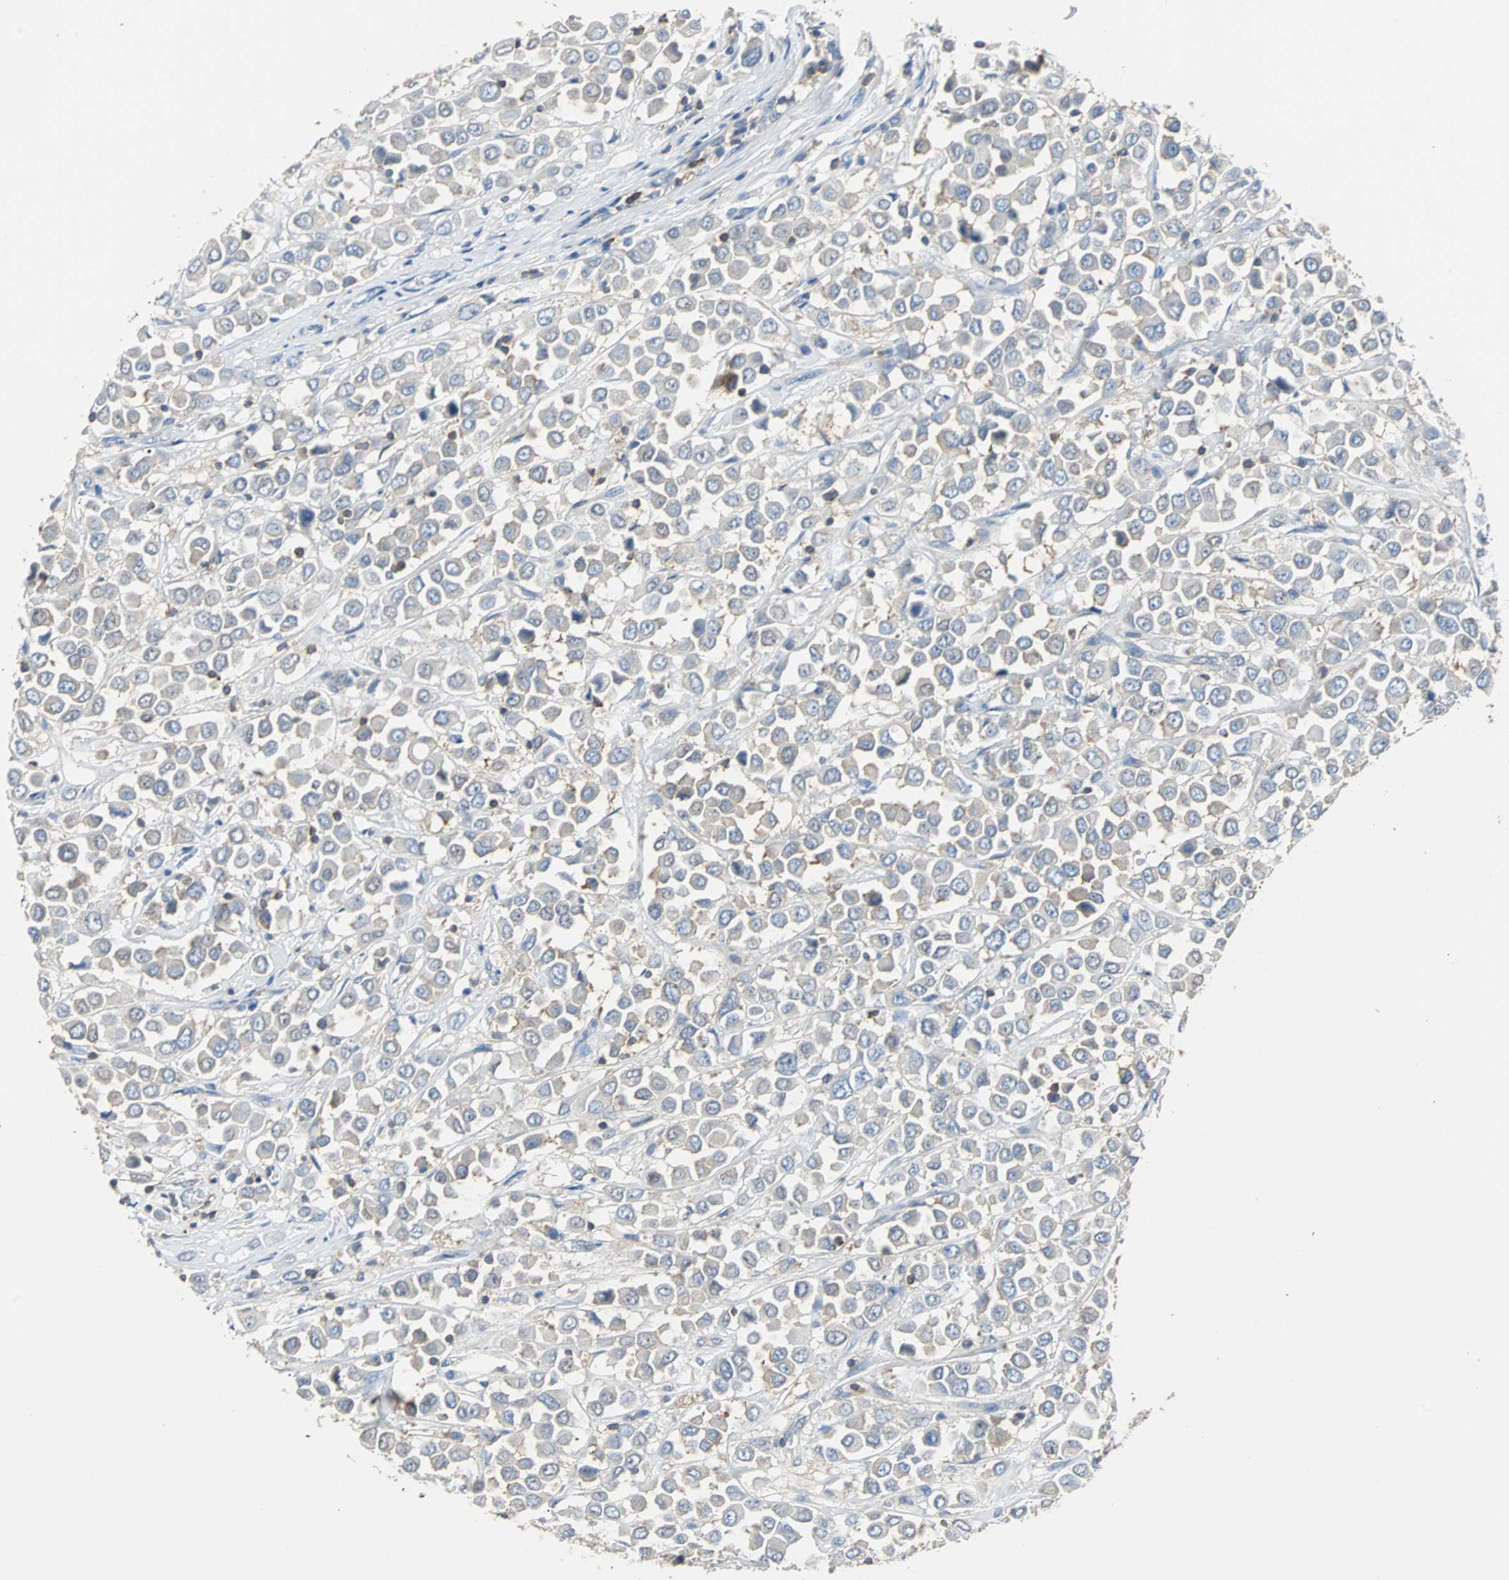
{"staining": {"intensity": "negative", "quantity": "none", "location": "none"}, "tissue": "breast cancer", "cell_type": "Tumor cells", "image_type": "cancer", "snomed": [{"axis": "morphology", "description": "Duct carcinoma"}, {"axis": "topography", "description": "Breast"}], "caption": "Intraductal carcinoma (breast) was stained to show a protein in brown. There is no significant staining in tumor cells.", "gene": "TSC22D4", "patient": {"sex": "female", "age": 61}}